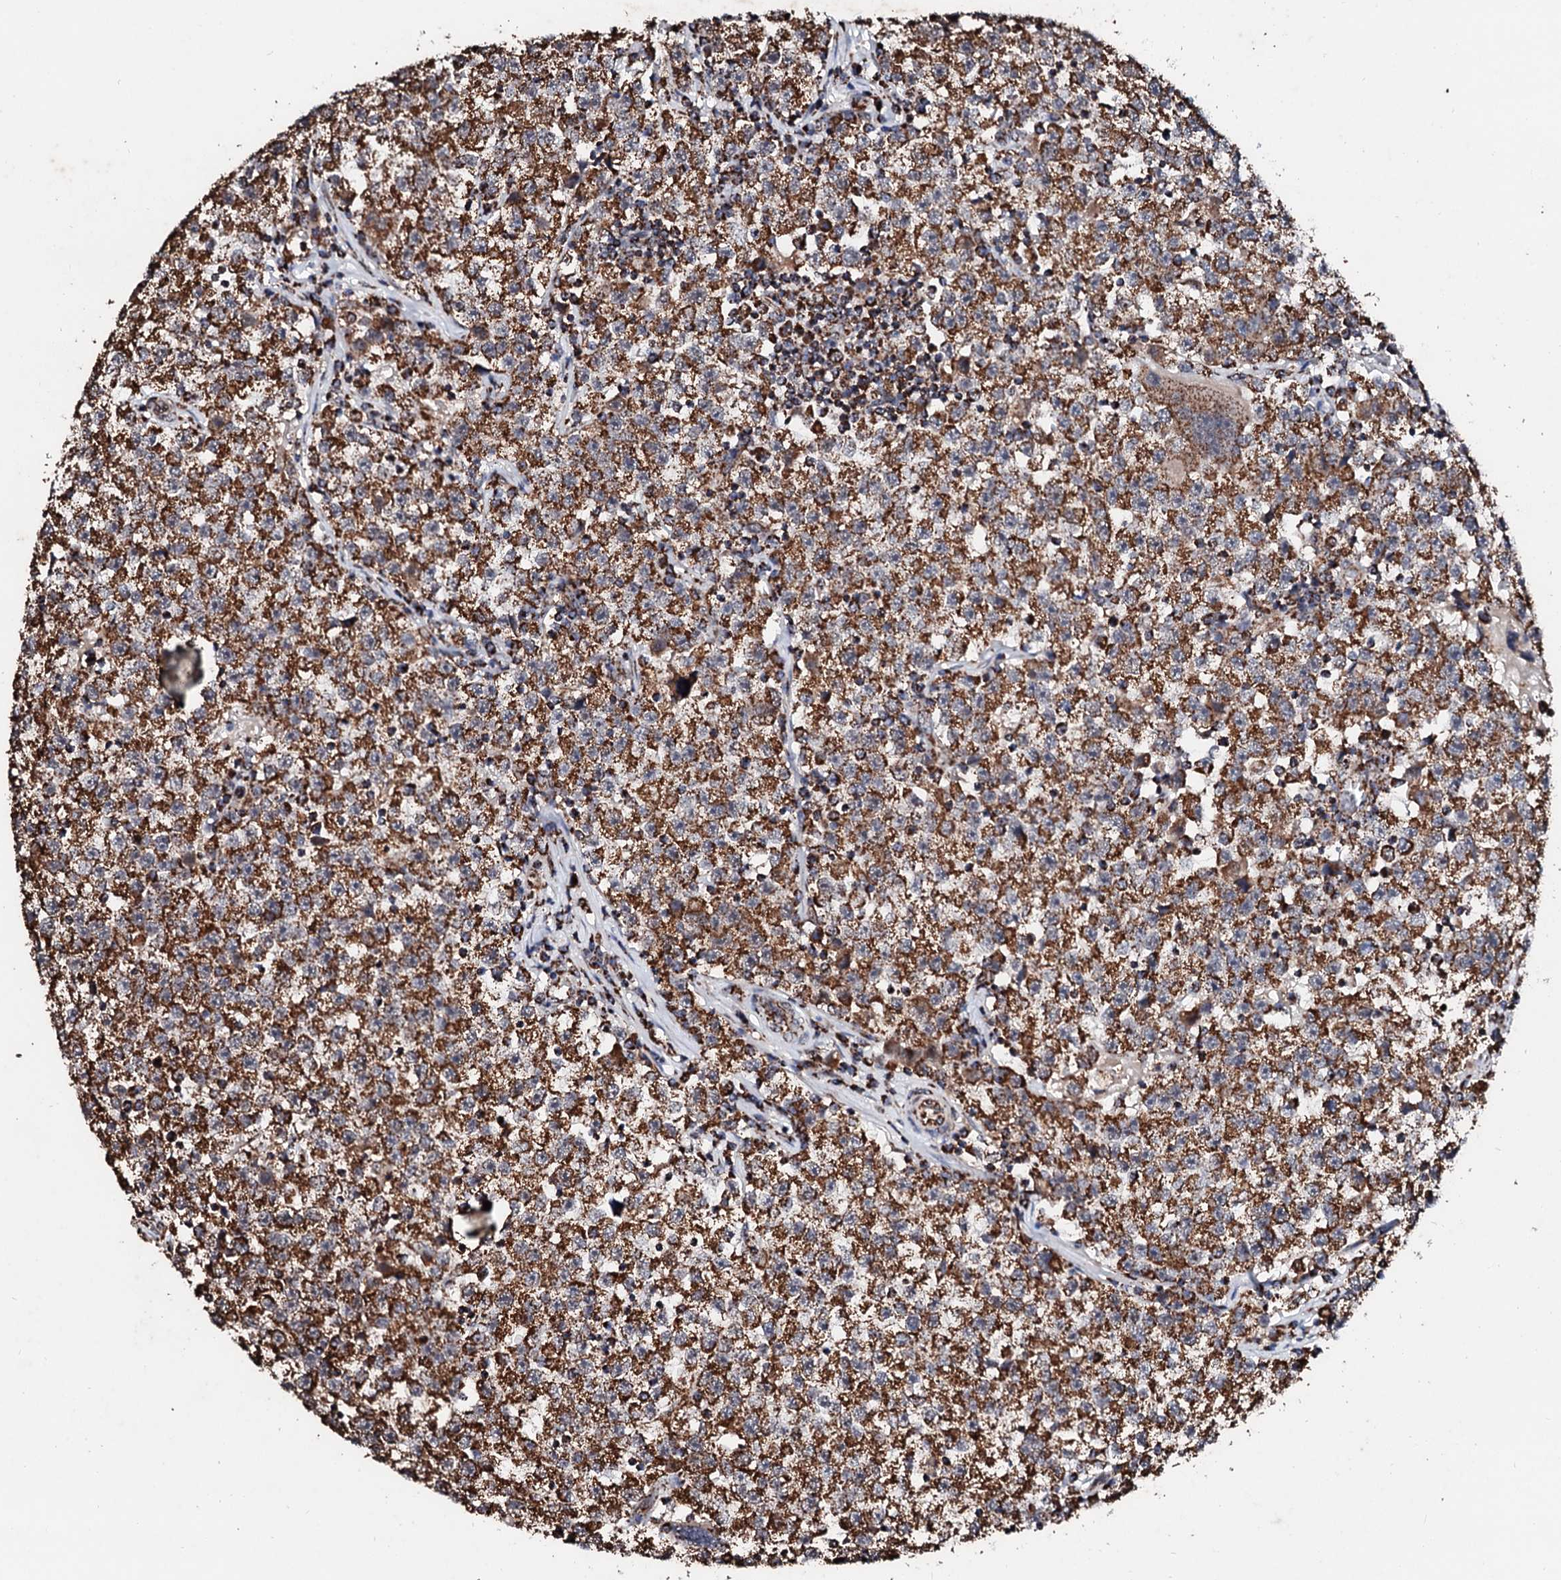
{"staining": {"intensity": "strong", "quantity": ">75%", "location": "cytoplasmic/membranous"}, "tissue": "testis cancer", "cell_type": "Tumor cells", "image_type": "cancer", "snomed": [{"axis": "morphology", "description": "Seminoma, NOS"}, {"axis": "topography", "description": "Testis"}], "caption": "Testis cancer stained with DAB (3,3'-diaminobenzidine) IHC demonstrates high levels of strong cytoplasmic/membranous positivity in about >75% of tumor cells.", "gene": "SECISBP2L", "patient": {"sex": "male", "age": 22}}